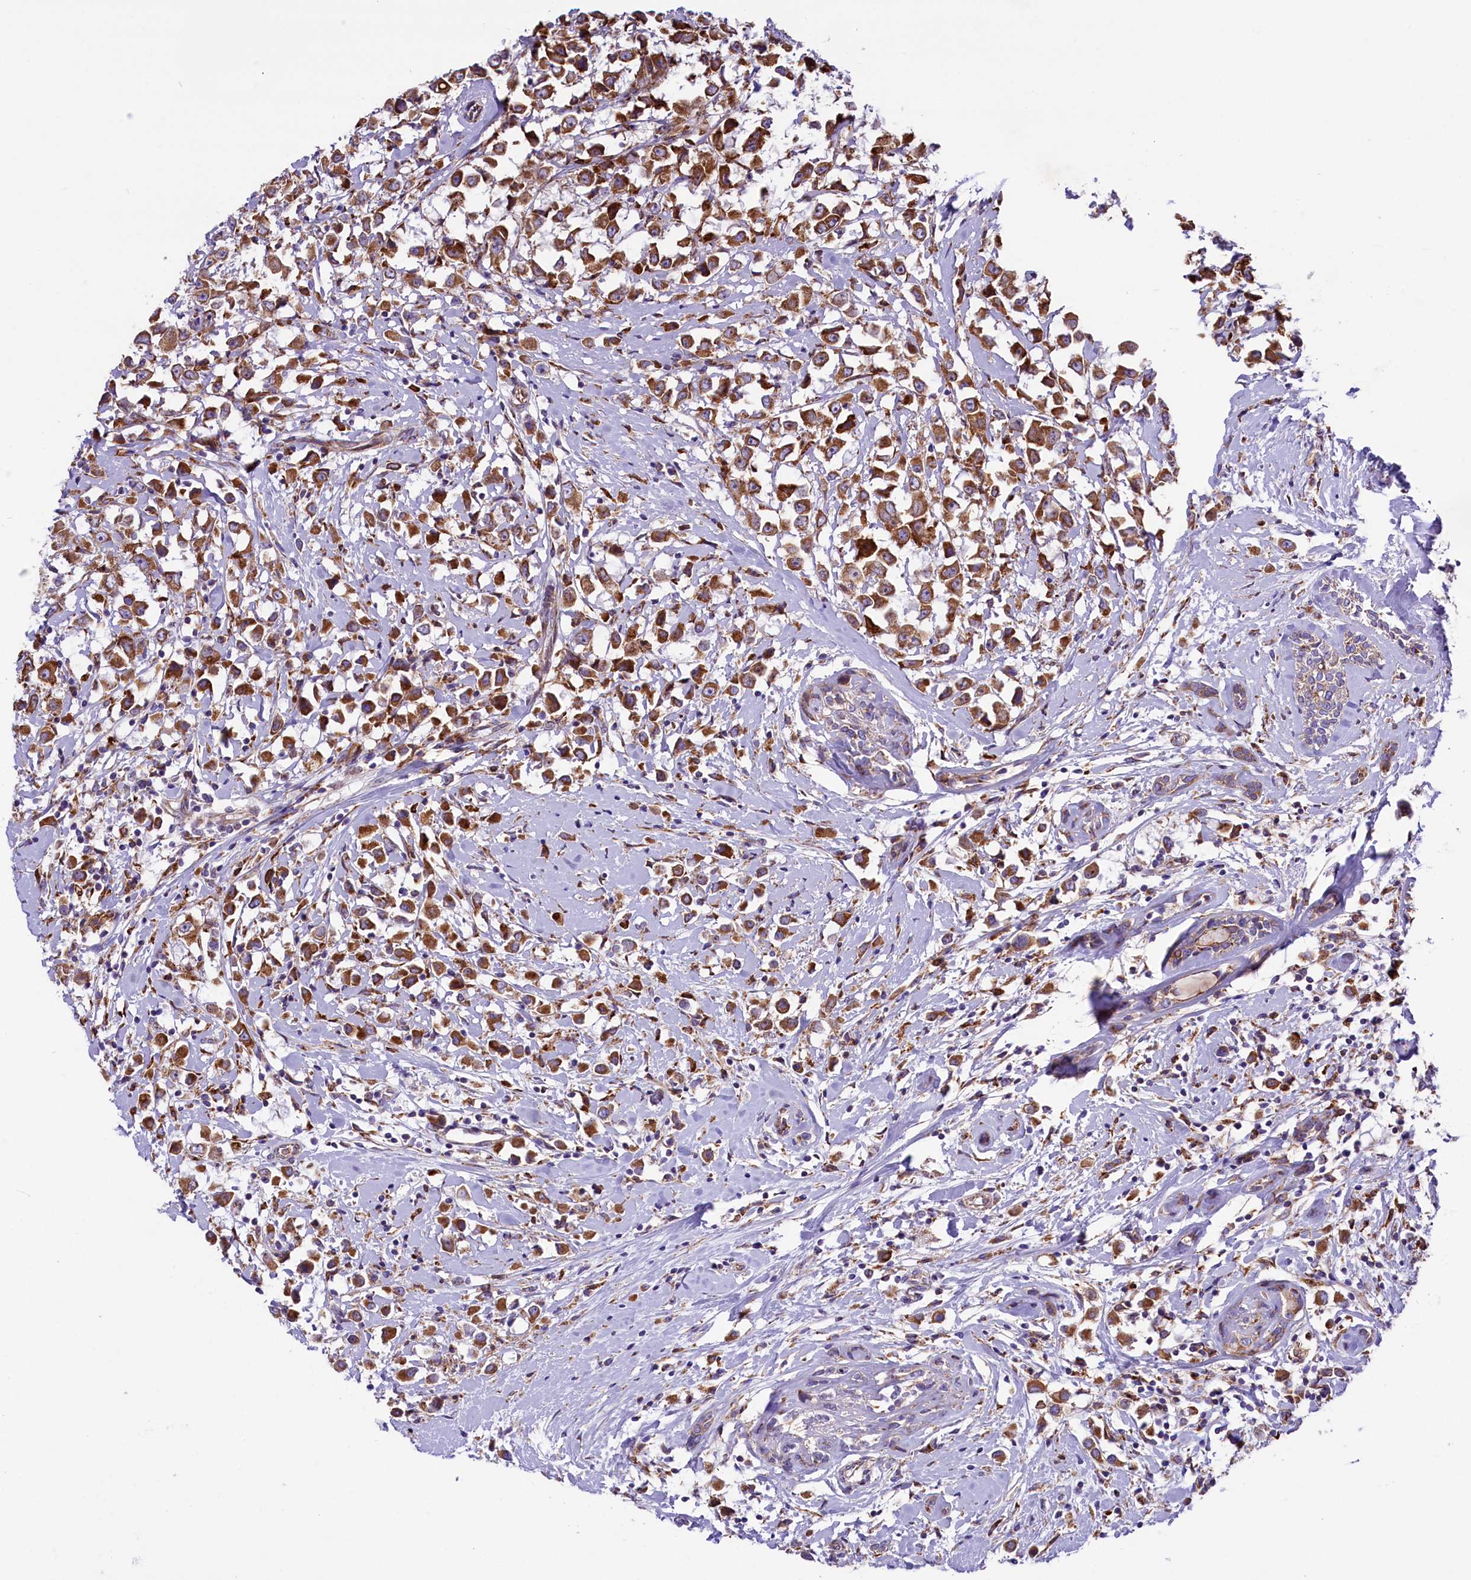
{"staining": {"intensity": "moderate", "quantity": ">75%", "location": "cytoplasmic/membranous"}, "tissue": "breast cancer", "cell_type": "Tumor cells", "image_type": "cancer", "snomed": [{"axis": "morphology", "description": "Duct carcinoma"}, {"axis": "topography", "description": "Breast"}], "caption": "This photomicrograph reveals IHC staining of breast invasive ductal carcinoma, with medium moderate cytoplasmic/membranous staining in about >75% of tumor cells.", "gene": "PTPRU", "patient": {"sex": "female", "age": 87}}